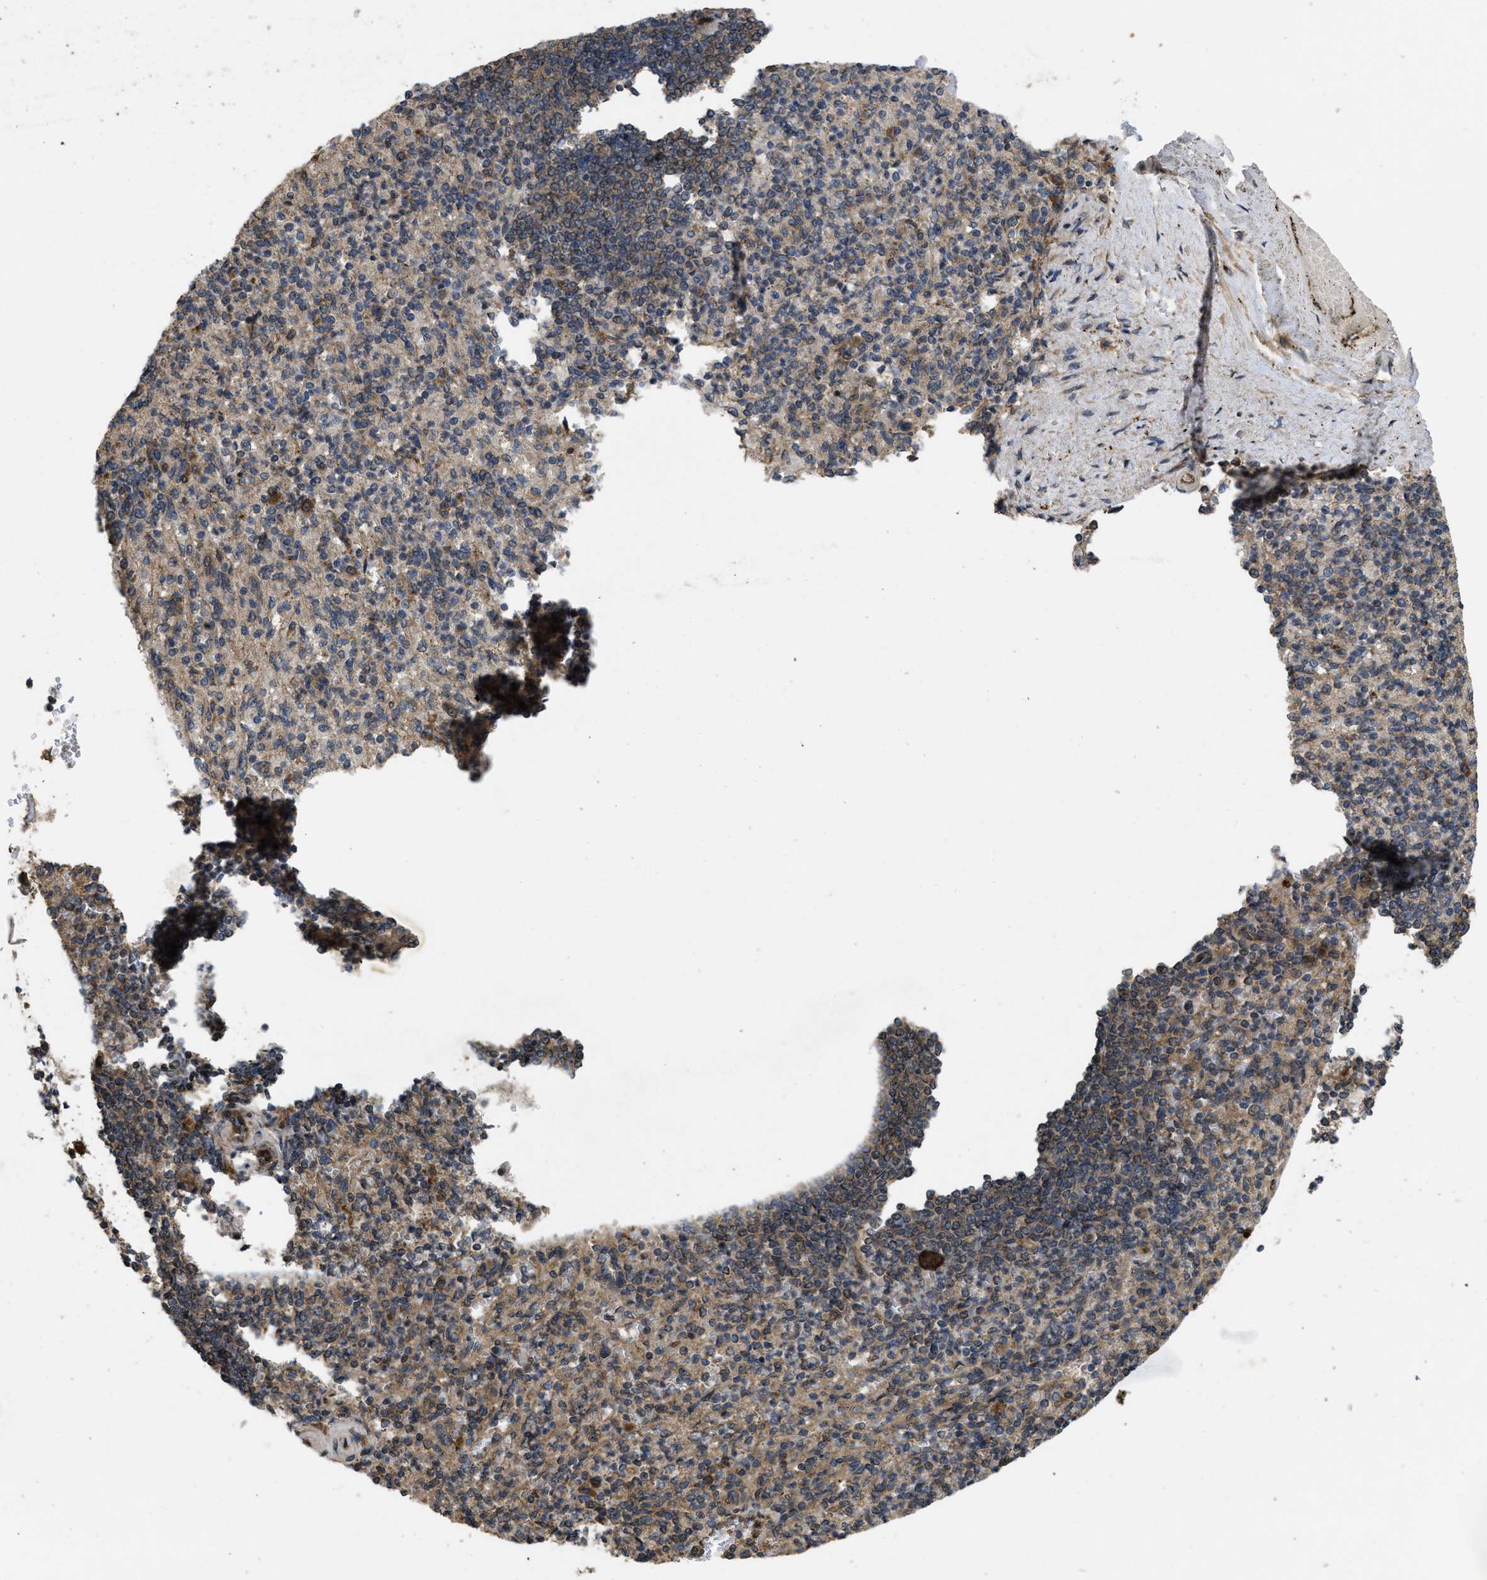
{"staining": {"intensity": "weak", "quantity": "<25%", "location": "cytoplasmic/membranous"}, "tissue": "spleen", "cell_type": "Cells in red pulp", "image_type": "normal", "snomed": [{"axis": "morphology", "description": "Normal tissue, NOS"}, {"axis": "topography", "description": "Spleen"}], "caption": "DAB (3,3'-diaminobenzidine) immunohistochemical staining of unremarkable human spleen reveals no significant expression in cells in red pulp. Brightfield microscopy of immunohistochemistry stained with DAB (3,3'-diaminobenzidine) (brown) and hematoxylin (blue), captured at high magnification.", "gene": "FZD6", "patient": {"sex": "female", "age": 74}}